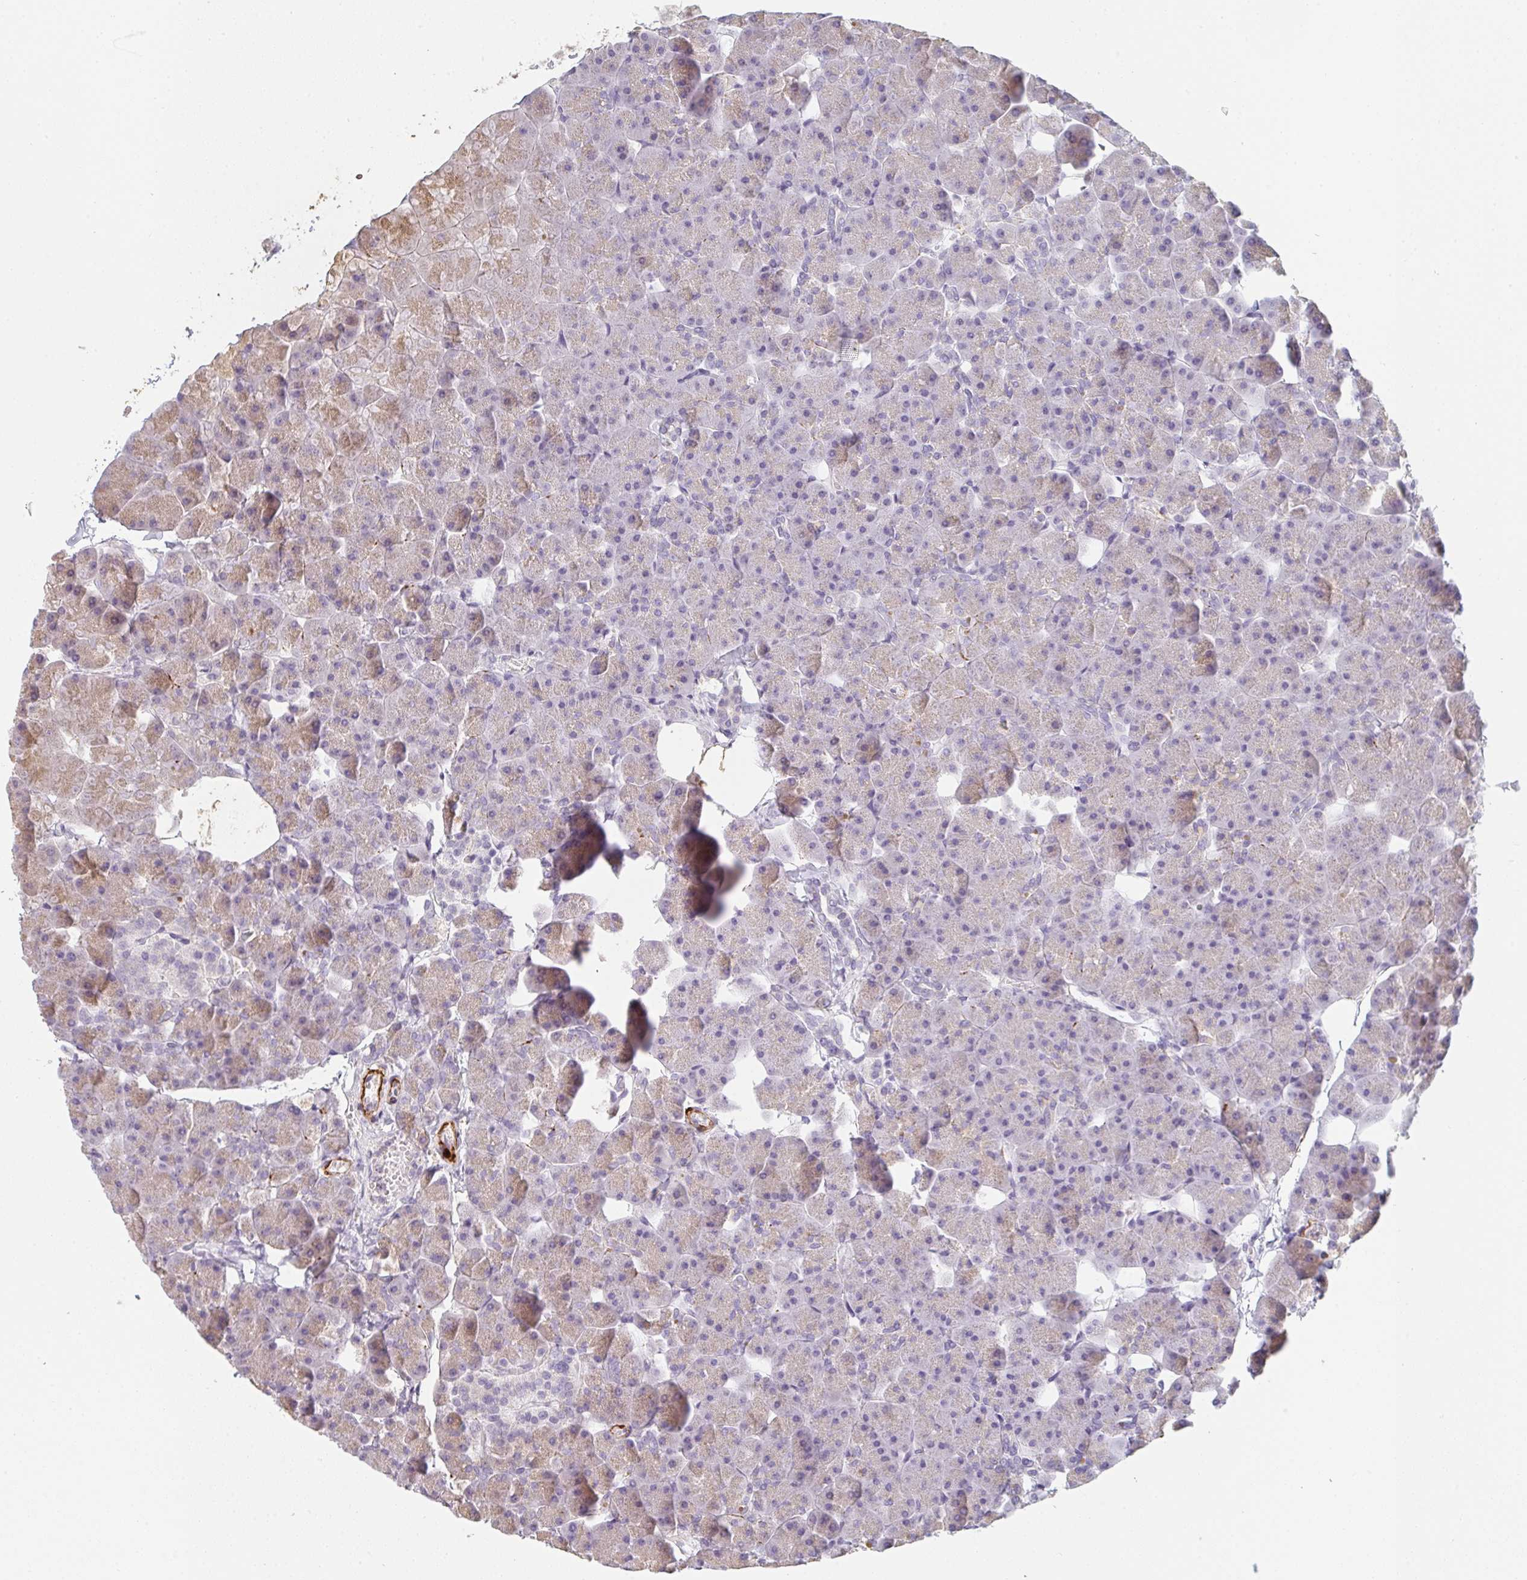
{"staining": {"intensity": "weak", "quantity": "<25%", "location": "cytoplasmic/membranous"}, "tissue": "pancreas", "cell_type": "Exocrine glandular cells", "image_type": "normal", "snomed": [{"axis": "morphology", "description": "Normal tissue, NOS"}, {"axis": "topography", "description": "Pancreas"}], "caption": "IHC of benign pancreas shows no expression in exocrine glandular cells. The staining was performed using DAB (3,3'-diaminobenzidine) to visualize the protein expression in brown, while the nuclei were stained in blue with hematoxylin (Magnification: 20x).", "gene": "C1QTNF8", "patient": {"sex": "male", "age": 35}}